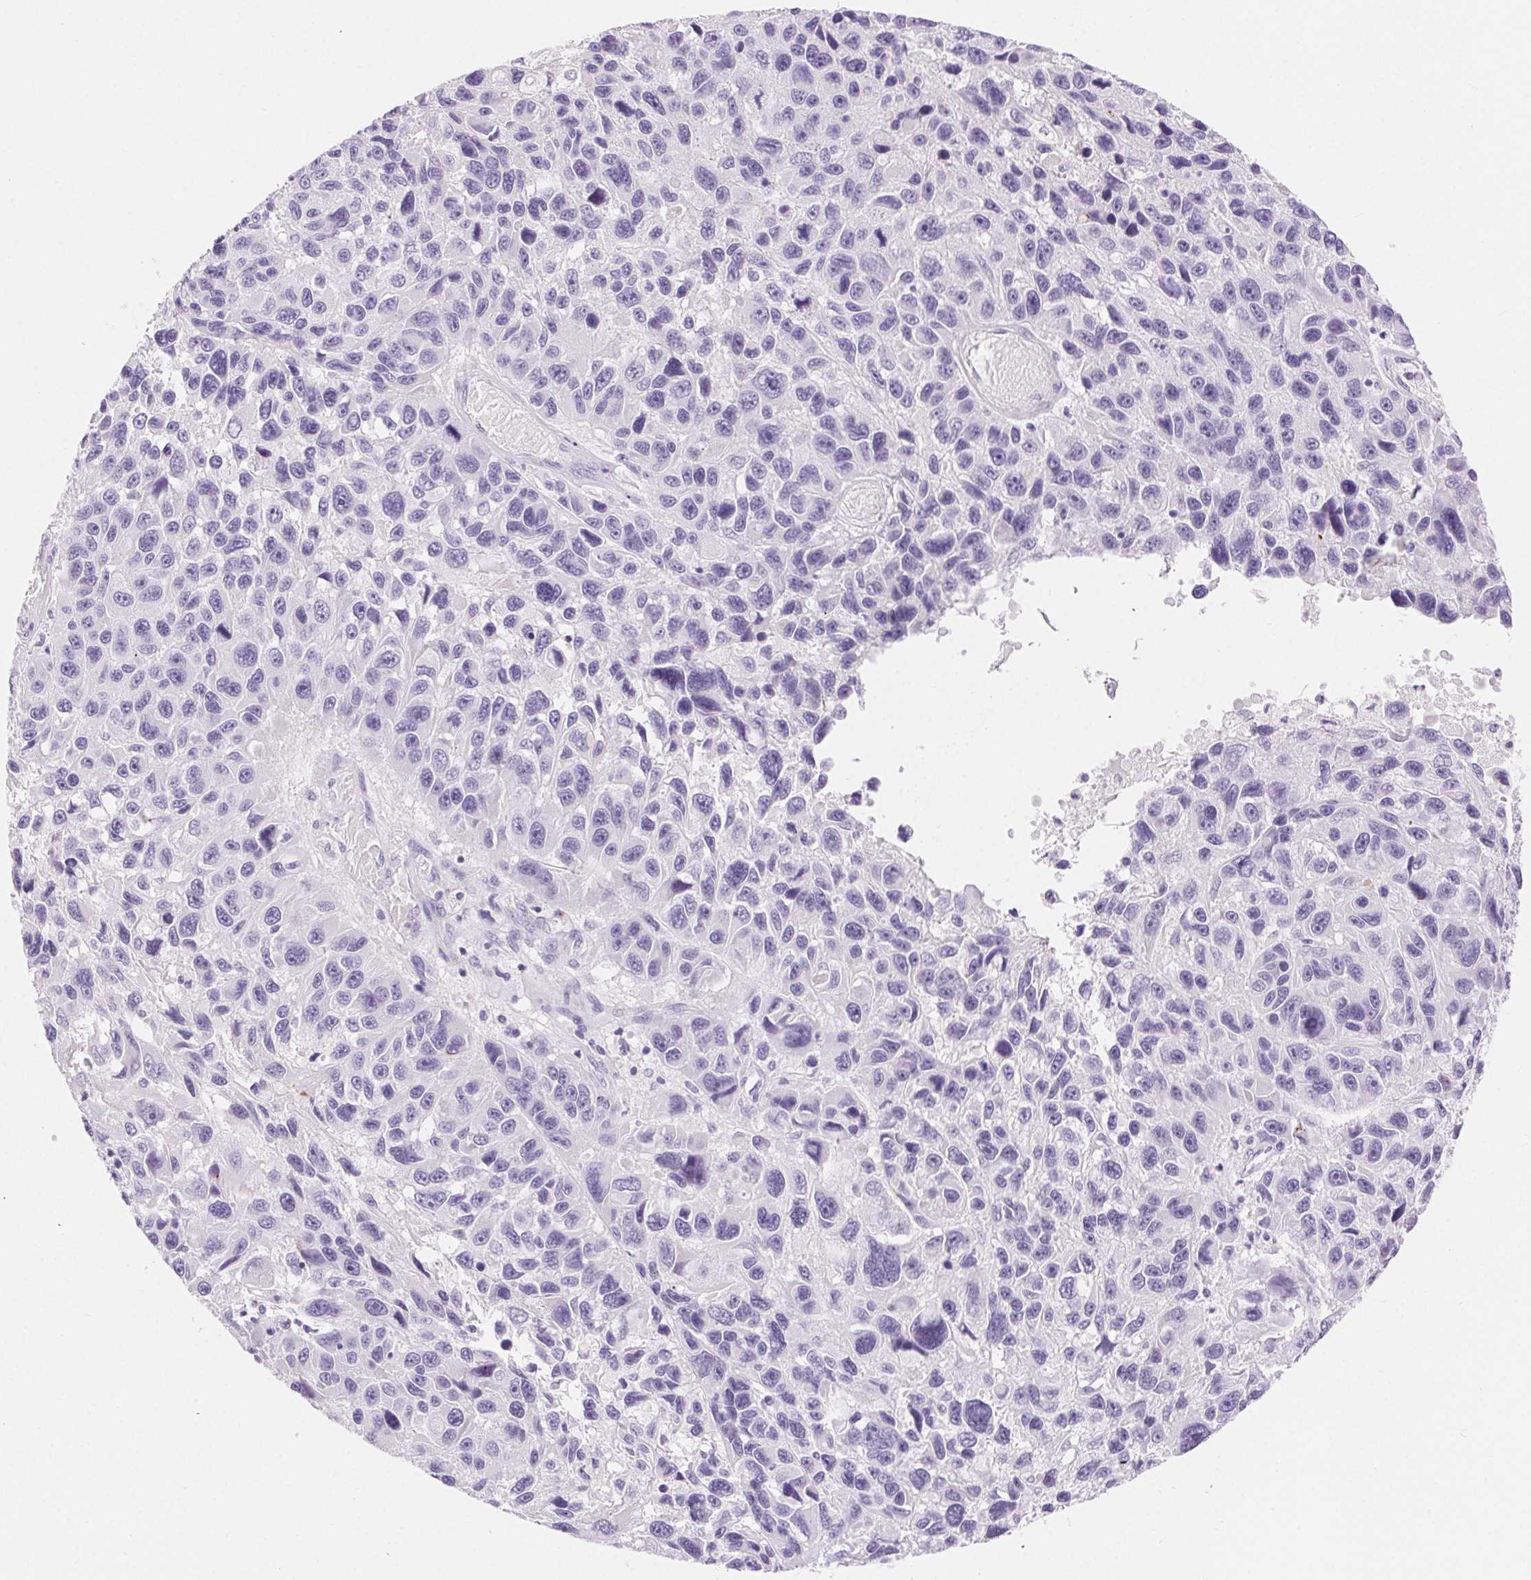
{"staining": {"intensity": "negative", "quantity": "none", "location": "none"}, "tissue": "melanoma", "cell_type": "Tumor cells", "image_type": "cancer", "snomed": [{"axis": "morphology", "description": "Malignant melanoma, NOS"}, {"axis": "topography", "description": "Skin"}], "caption": "Immunohistochemistry (IHC) histopathology image of human melanoma stained for a protein (brown), which displays no positivity in tumor cells. Nuclei are stained in blue.", "gene": "CLDN16", "patient": {"sex": "male", "age": 53}}